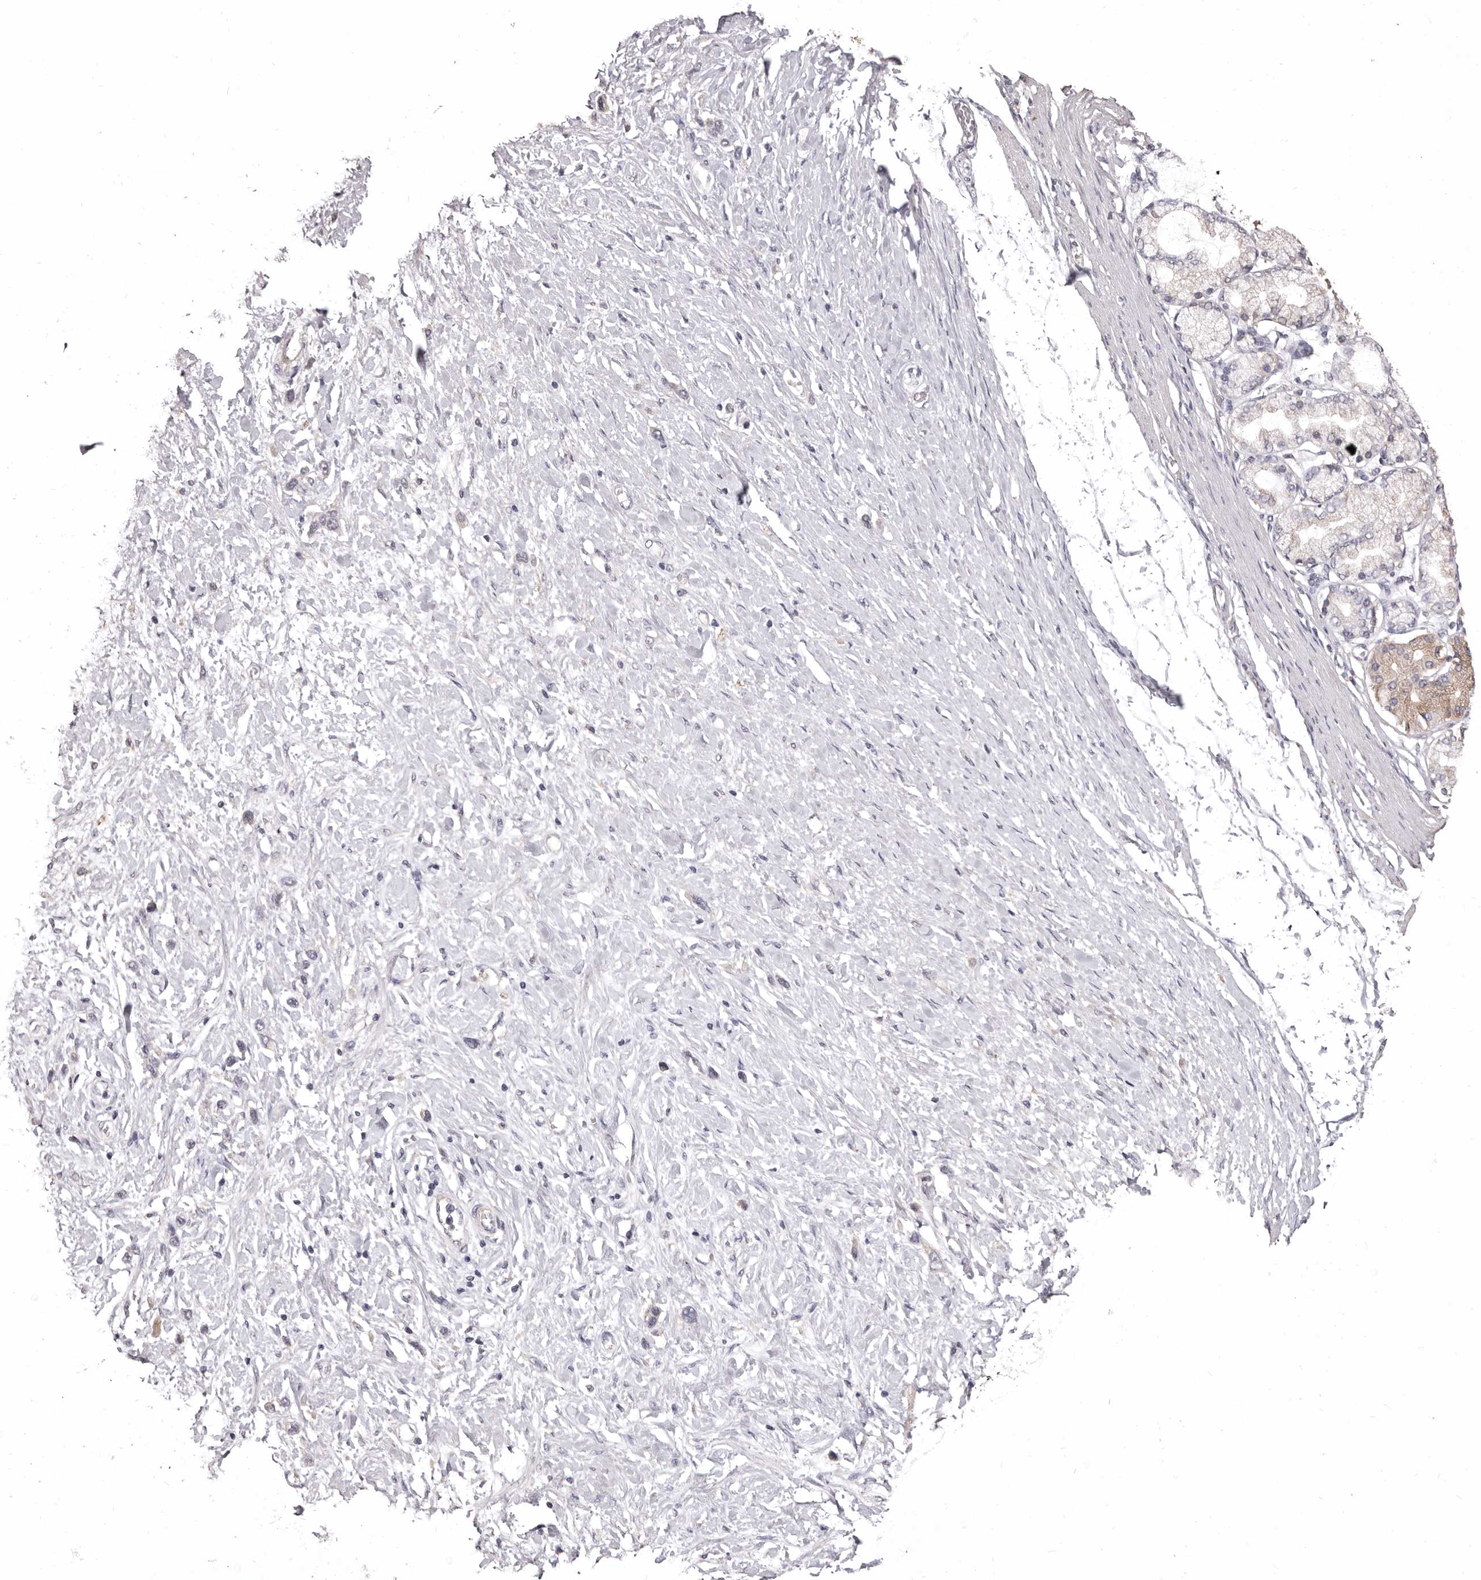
{"staining": {"intensity": "negative", "quantity": "none", "location": "none"}, "tissue": "stomach cancer", "cell_type": "Tumor cells", "image_type": "cancer", "snomed": [{"axis": "morphology", "description": "Adenocarcinoma, NOS"}, {"axis": "topography", "description": "Stomach"}], "caption": "Immunohistochemical staining of human stomach cancer (adenocarcinoma) shows no significant staining in tumor cells.", "gene": "ETNK1", "patient": {"sex": "female", "age": 65}}